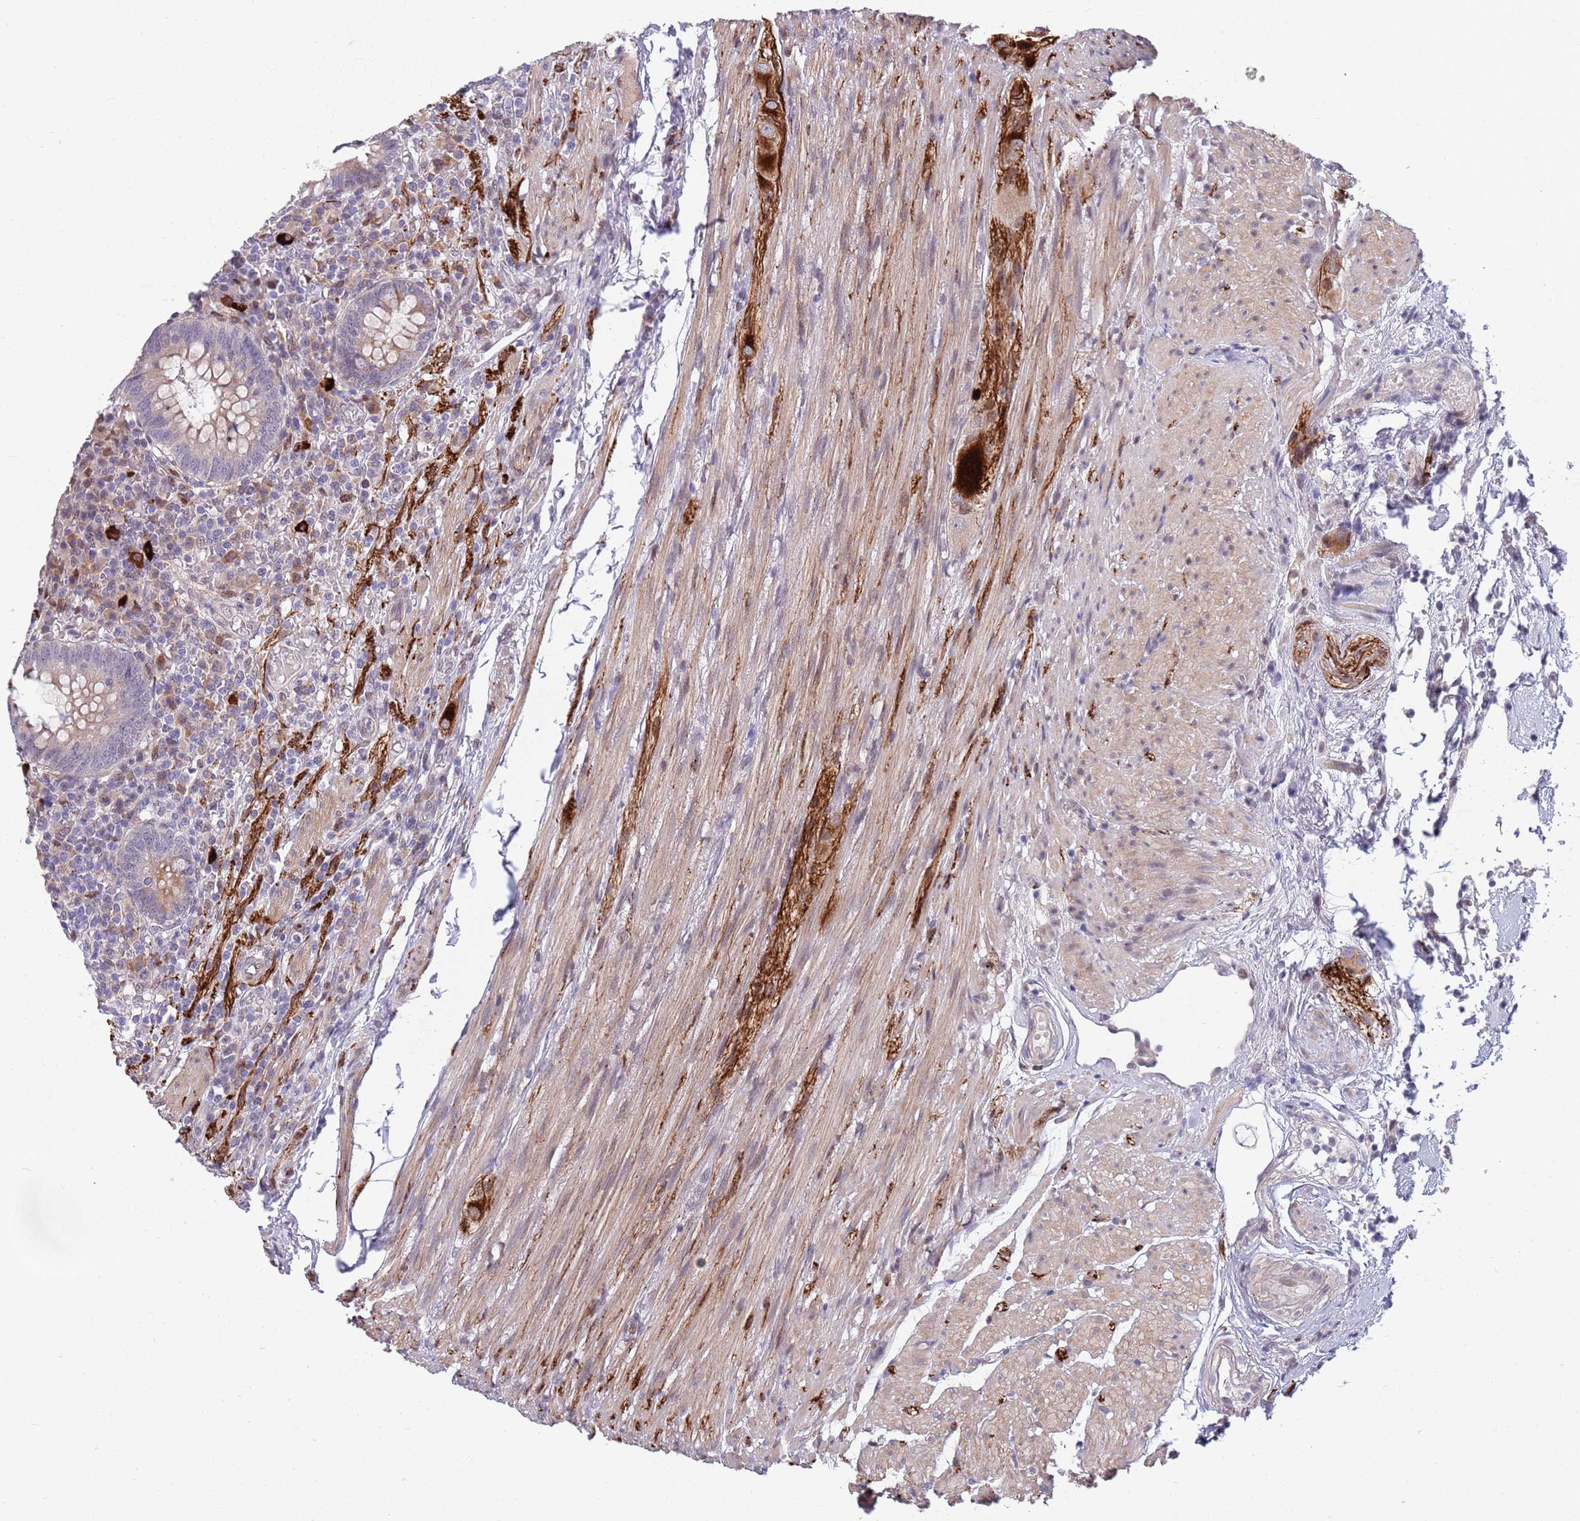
{"staining": {"intensity": "moderate", "quantity": "25%-75%", "location": "cytoplasmic/membranous"}, "tissue": "appendix", "cell_type": "Glandular cells", "image_type": "normal", "snomed": [{"axis": "morphology", "description": "Normal tissue, NOS"}, {"axis": "topography", "description": "Appendix"}], "caption": "Human appendix stained with a brown dye reveals moderate cytoplasmic/membranous positive expression in about 25%-75% of glandular cells.", "gene": "NLRP6", "patient": {"sex": "male", "age": 83}}